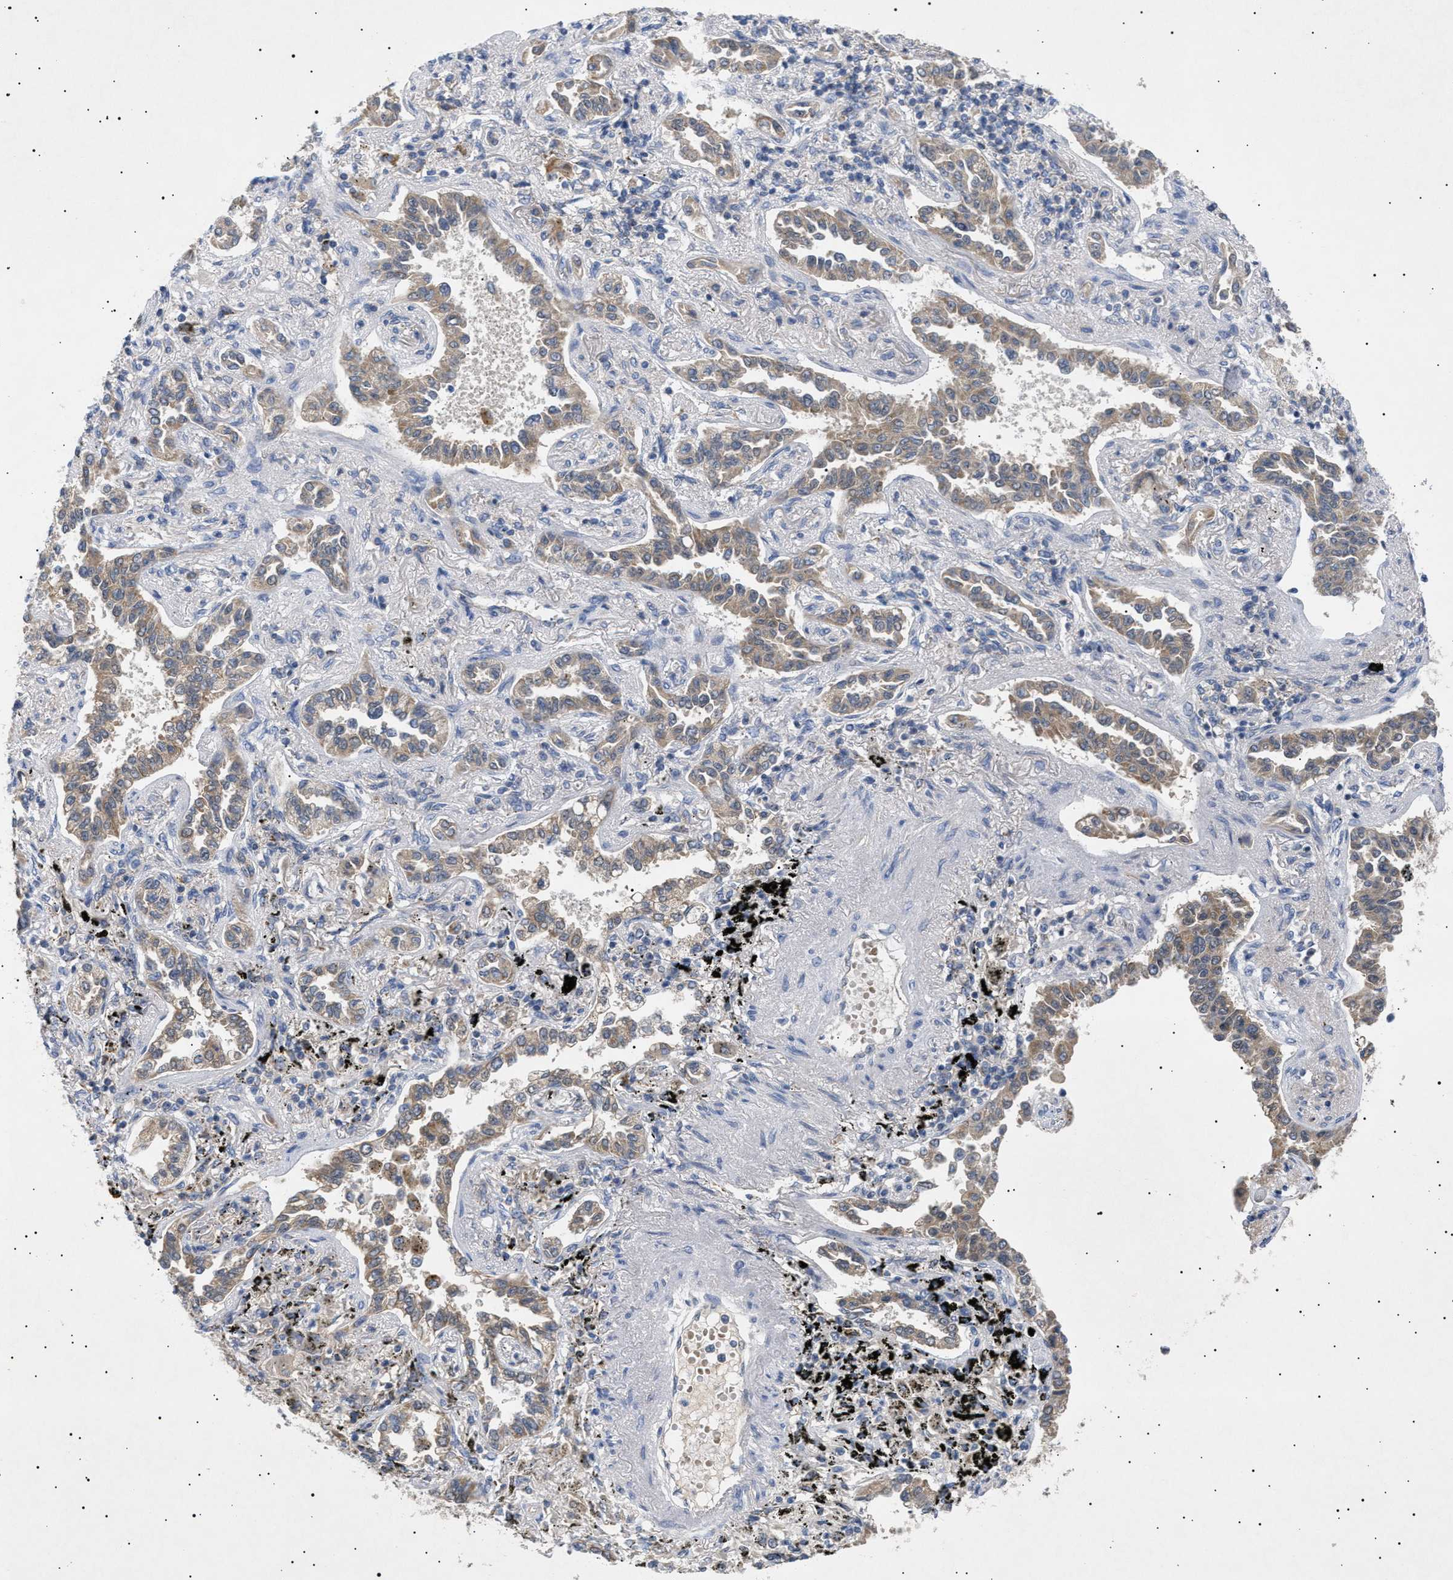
{"staining": {"intensity": "weak", "quantity": ">75%", "location": "cytoplasmic/membranous"}, "tissue": "lung cancer", "cell_type": "Tumor cells", "image_type": "cancer", "snomed": [{"axis": "morphology", "description": "Normal tissue, NOS"}, {"axis": "morphology", "description": "Adenocarcinoma, NOS"}, {"axis": "topography", "description": "Lung"}], "caption": "This histopathology image reveals immunohistochemistry staining of human lung cancer (adenocarcinoma), with low weak cytoplasmic/membranous expression in about >75% of tumor cells.", "gene": "SIRT5", "patient": {"sex": "male", "age": 59}}